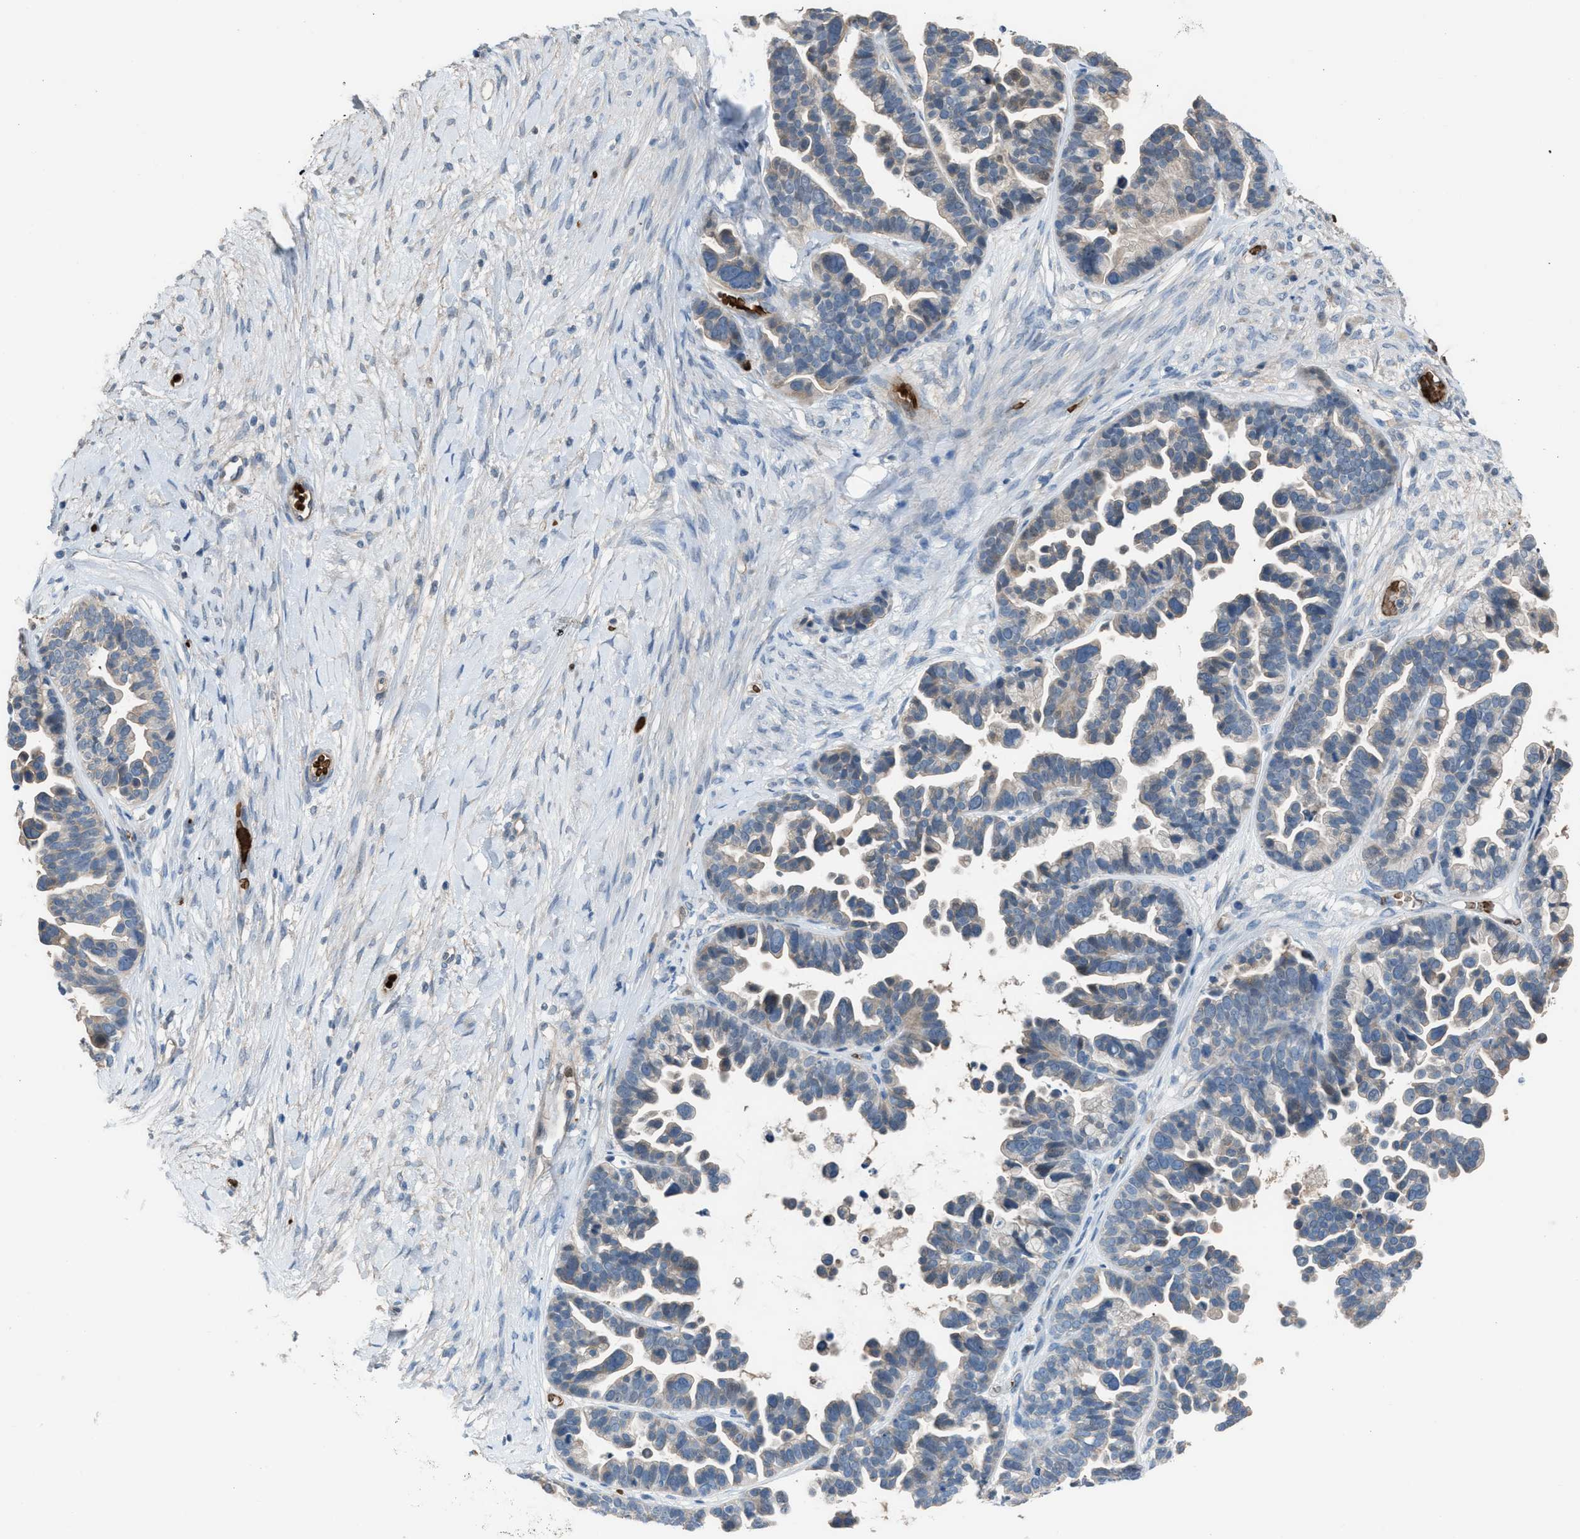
{"staining": {"intensity": "weak", "quantity": "<25%", "location": "cytoplasmic/membranous"}, "tissue": "ovarian cancer", "cell_type": "Tumor cells", "image_type": "cancer", "snomed": [{"axis": "morphology", "description": "Cystadenocarcinoma, serous, NOS"}, {"axis": "topography", "description": "Ovary"}], "caption": "IHC image of neoplastic tissue: human ovarian cancer (serous cystadenocarcinoma) stained with DAB demonstrates no significant protein staining in tumor cells.", "gene": "CFAP77", "patient": {"sex": "female", "age": 56}}